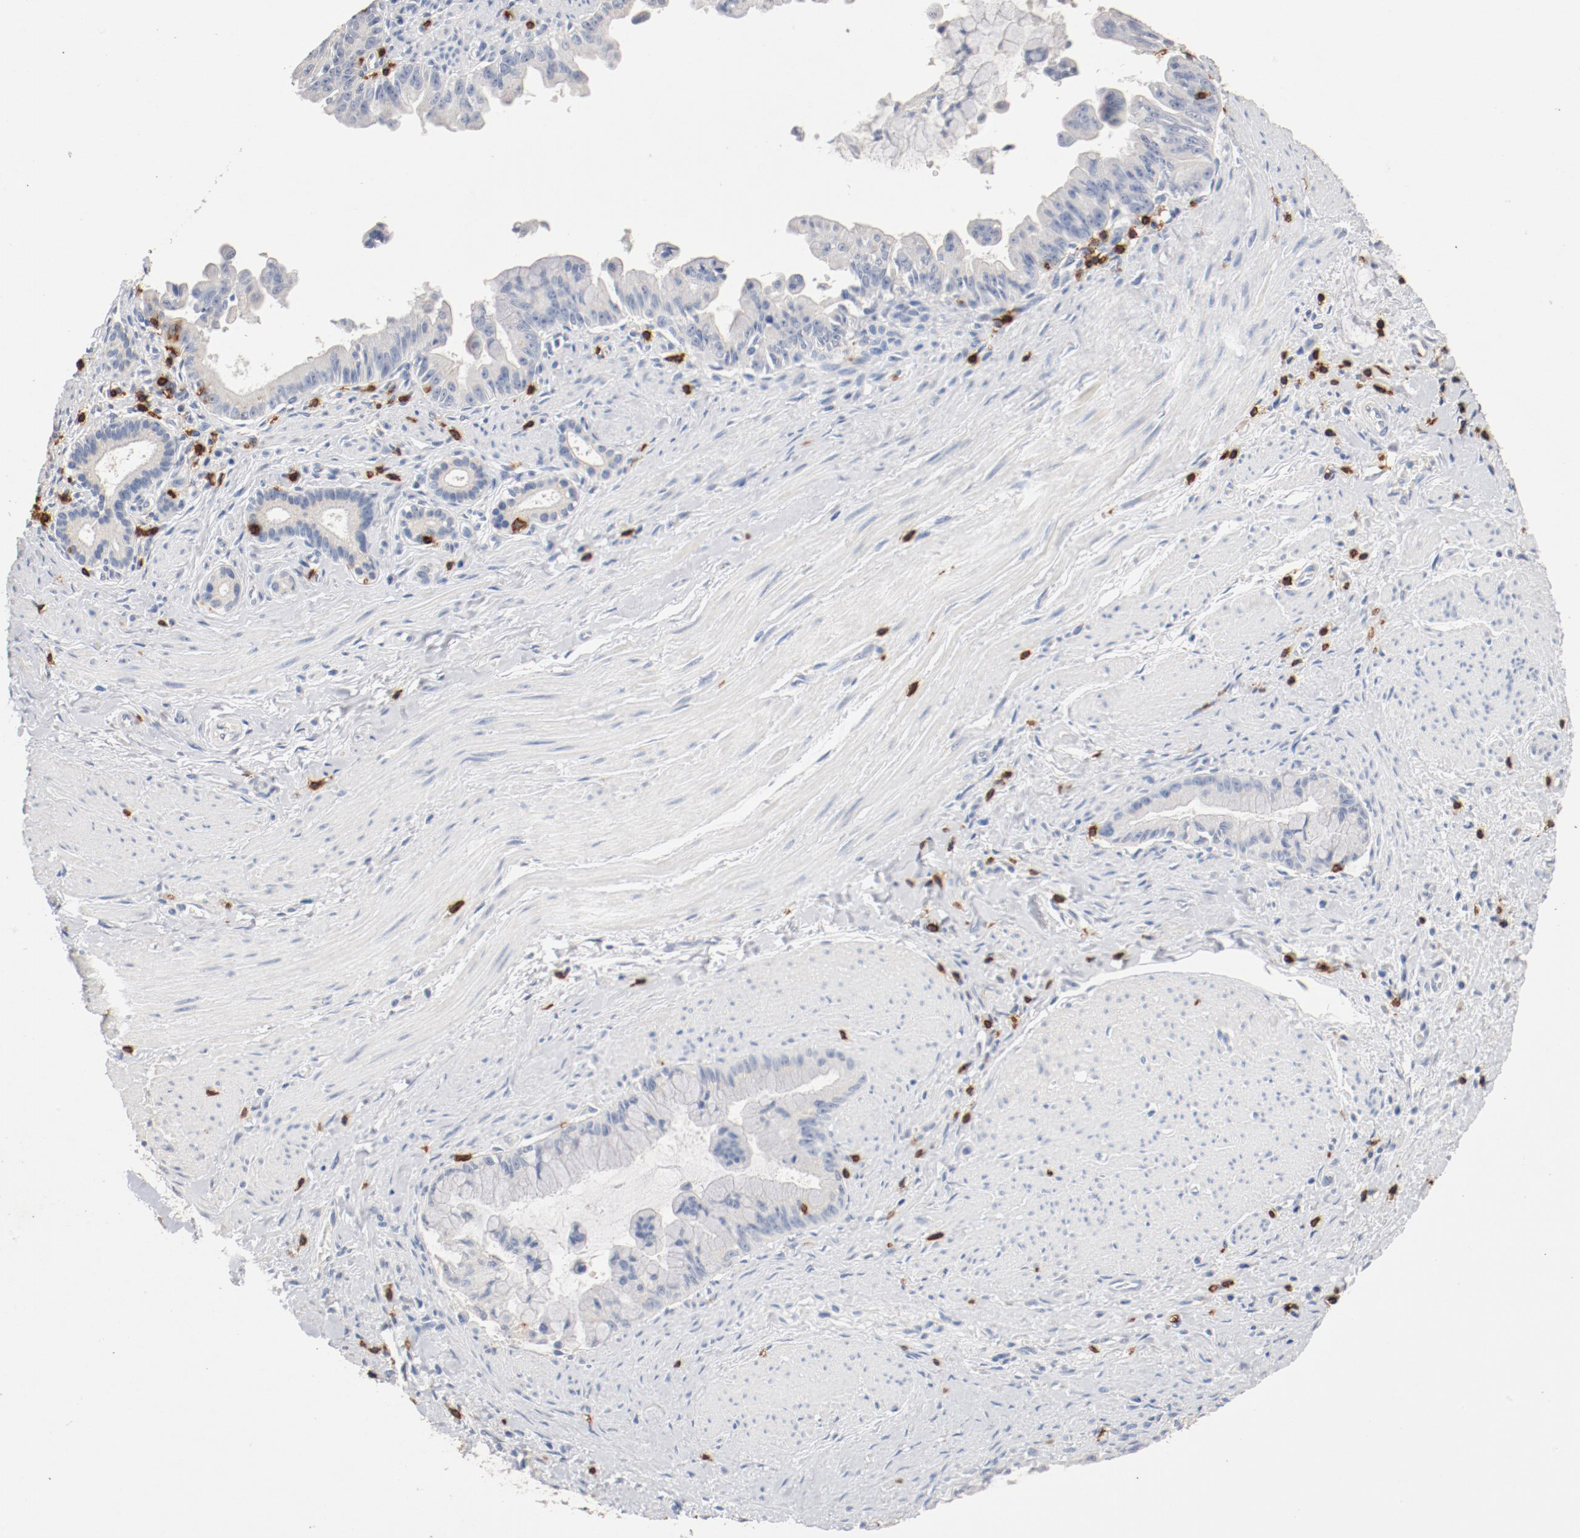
{"staining": {"intensity": "negative", "quantity": "none", "location": "none"}, "tissue": "pancreatic cancer", "cell_type": "Tumor cells", "image_type": "cancer", "snomed": [{"axis": "morphology", "description": "Adenocarcinoma, NOS"}, {"axis": "topography", "description": "Pancreas"}], "caption": "A micrograph of pancreatic cancer (adenocarcinoma) stained for a protein demonstrates no brown staining in tumor cells.", "gene": "CD247", "patient": {"sex": "male", "age": 59}}